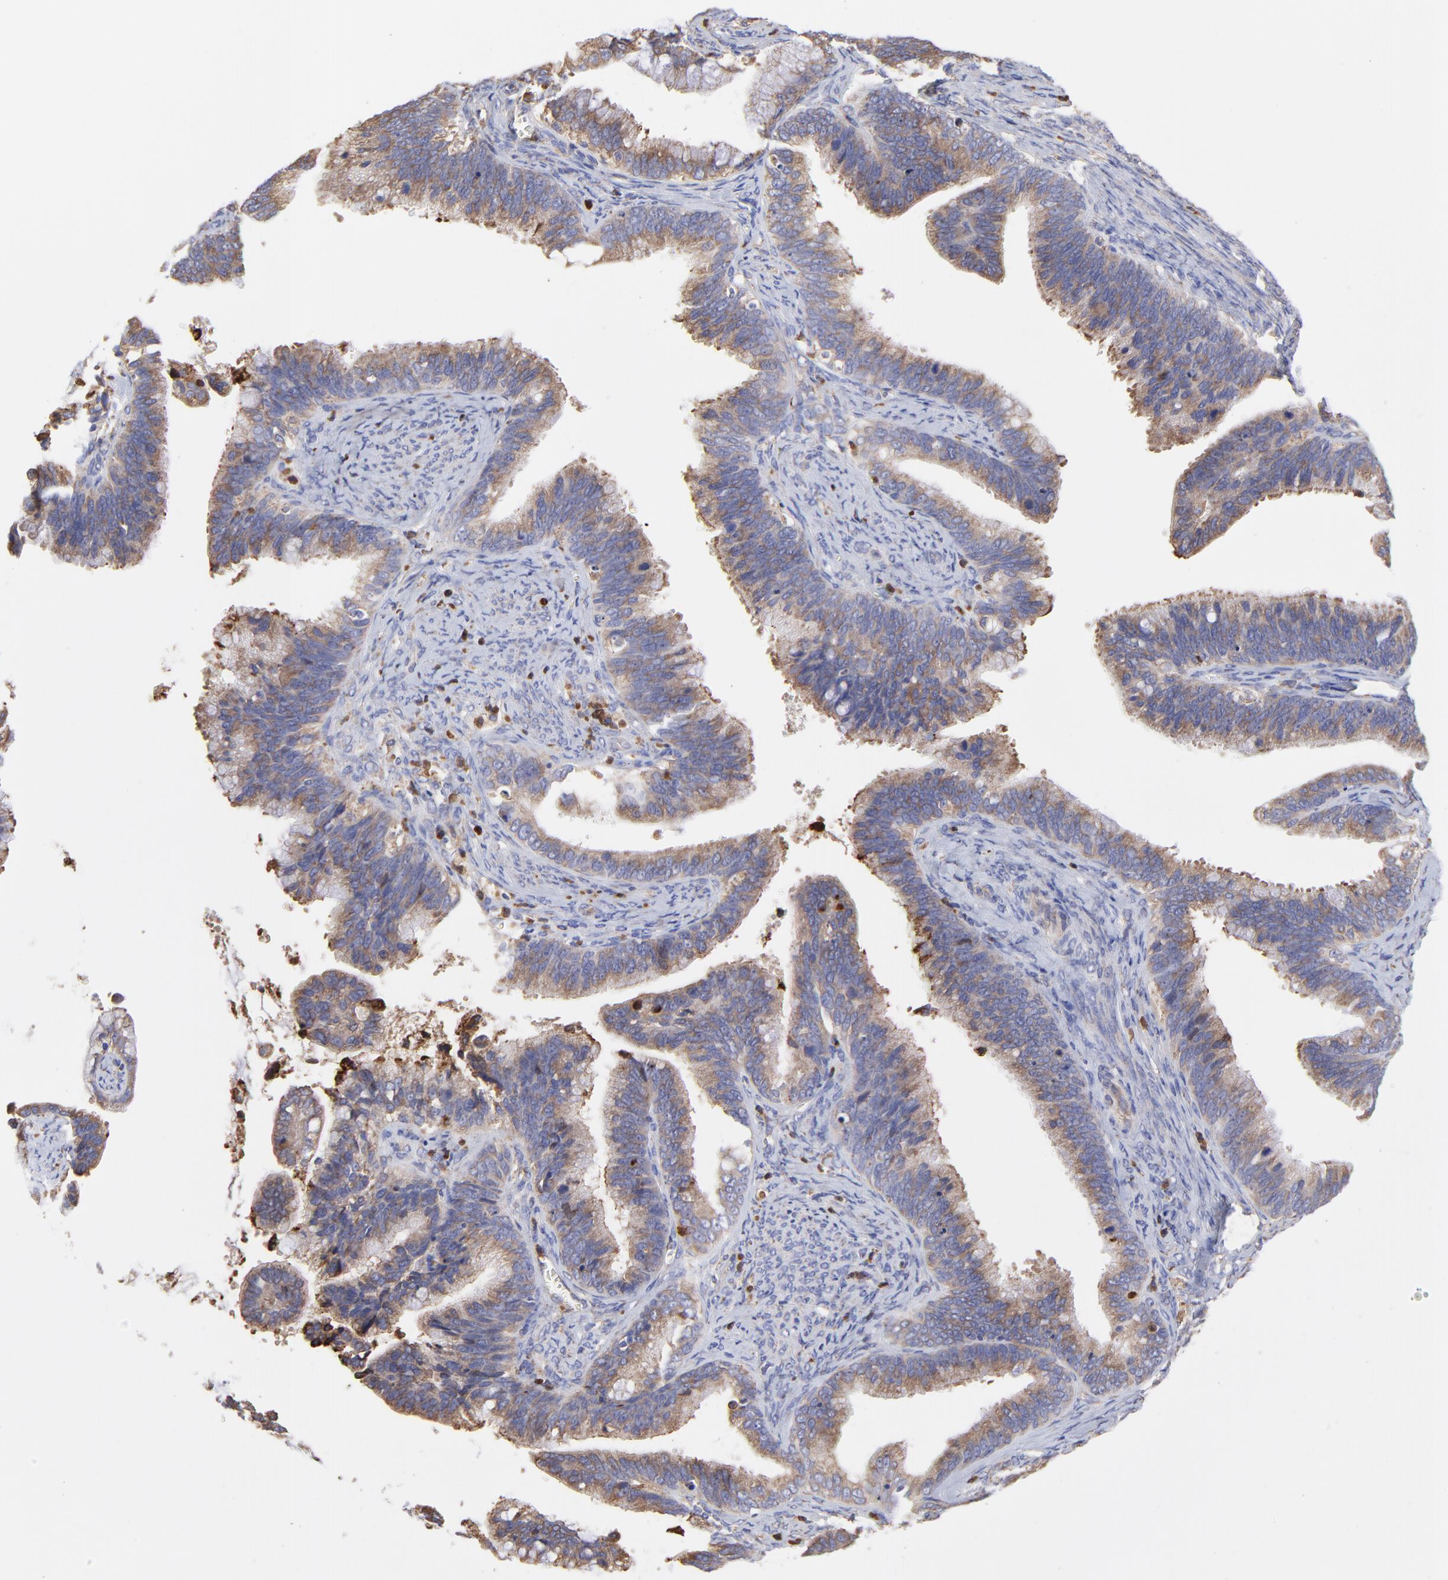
{"staining": {"intensity": "moderate", "quantity": ">75%", "location": "cytoplasmic/membranous"}, "tissue": "cervical cancer", "cell_type": "Tumor cells", "image_type": "cancer", "snomed": [{"axis": "morphology", "description": "Adenocarcinoma, NOS"}, {"axis": "topography", "description": "Cervix"}], "caption": "Tumor cells reveal medium levels of moderate cytoplasmic/membranous positivity in approximately >75% of cells in cervical cancer.", "gene": "PFKM", "patient": {"sex": "female", "age": 47}}